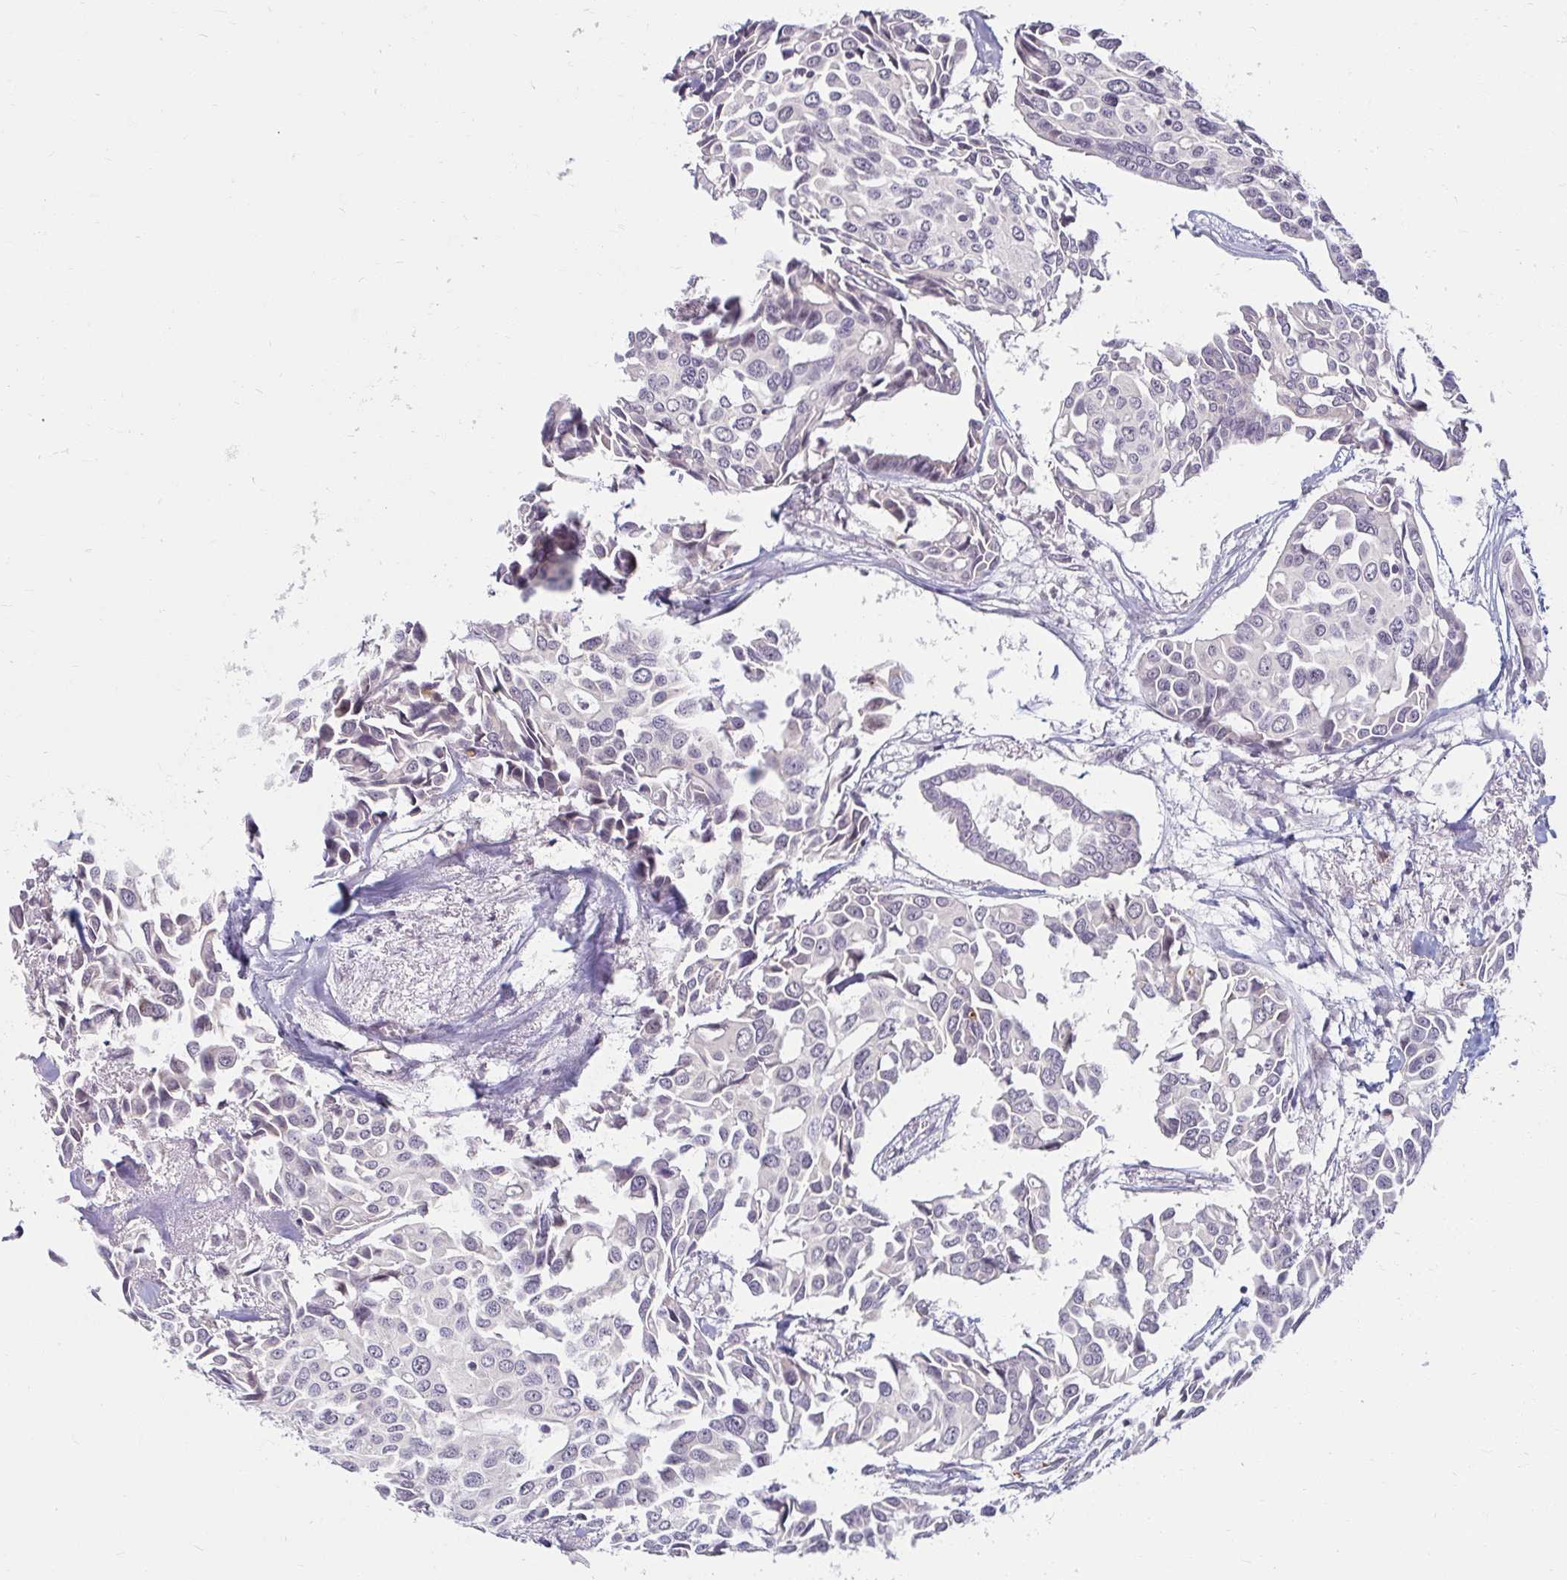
{"staining": {"intensity": "negative", "quantity": "none", "location": "none"}, "tissue": "breast cancer", "cell_type": "Tumor cells", "image_type": "cancer", "snomed": [{"axis": "morphology", "description": "Duct carcinoma"}, {"axis": "topography", "description": "Breast"}], "caption": "Breast cancer was stained to show a protein in brown. There is no significant staining in tumor cells.", "gene": "DDN", "patient": {"sex": "female", "age": 54}}